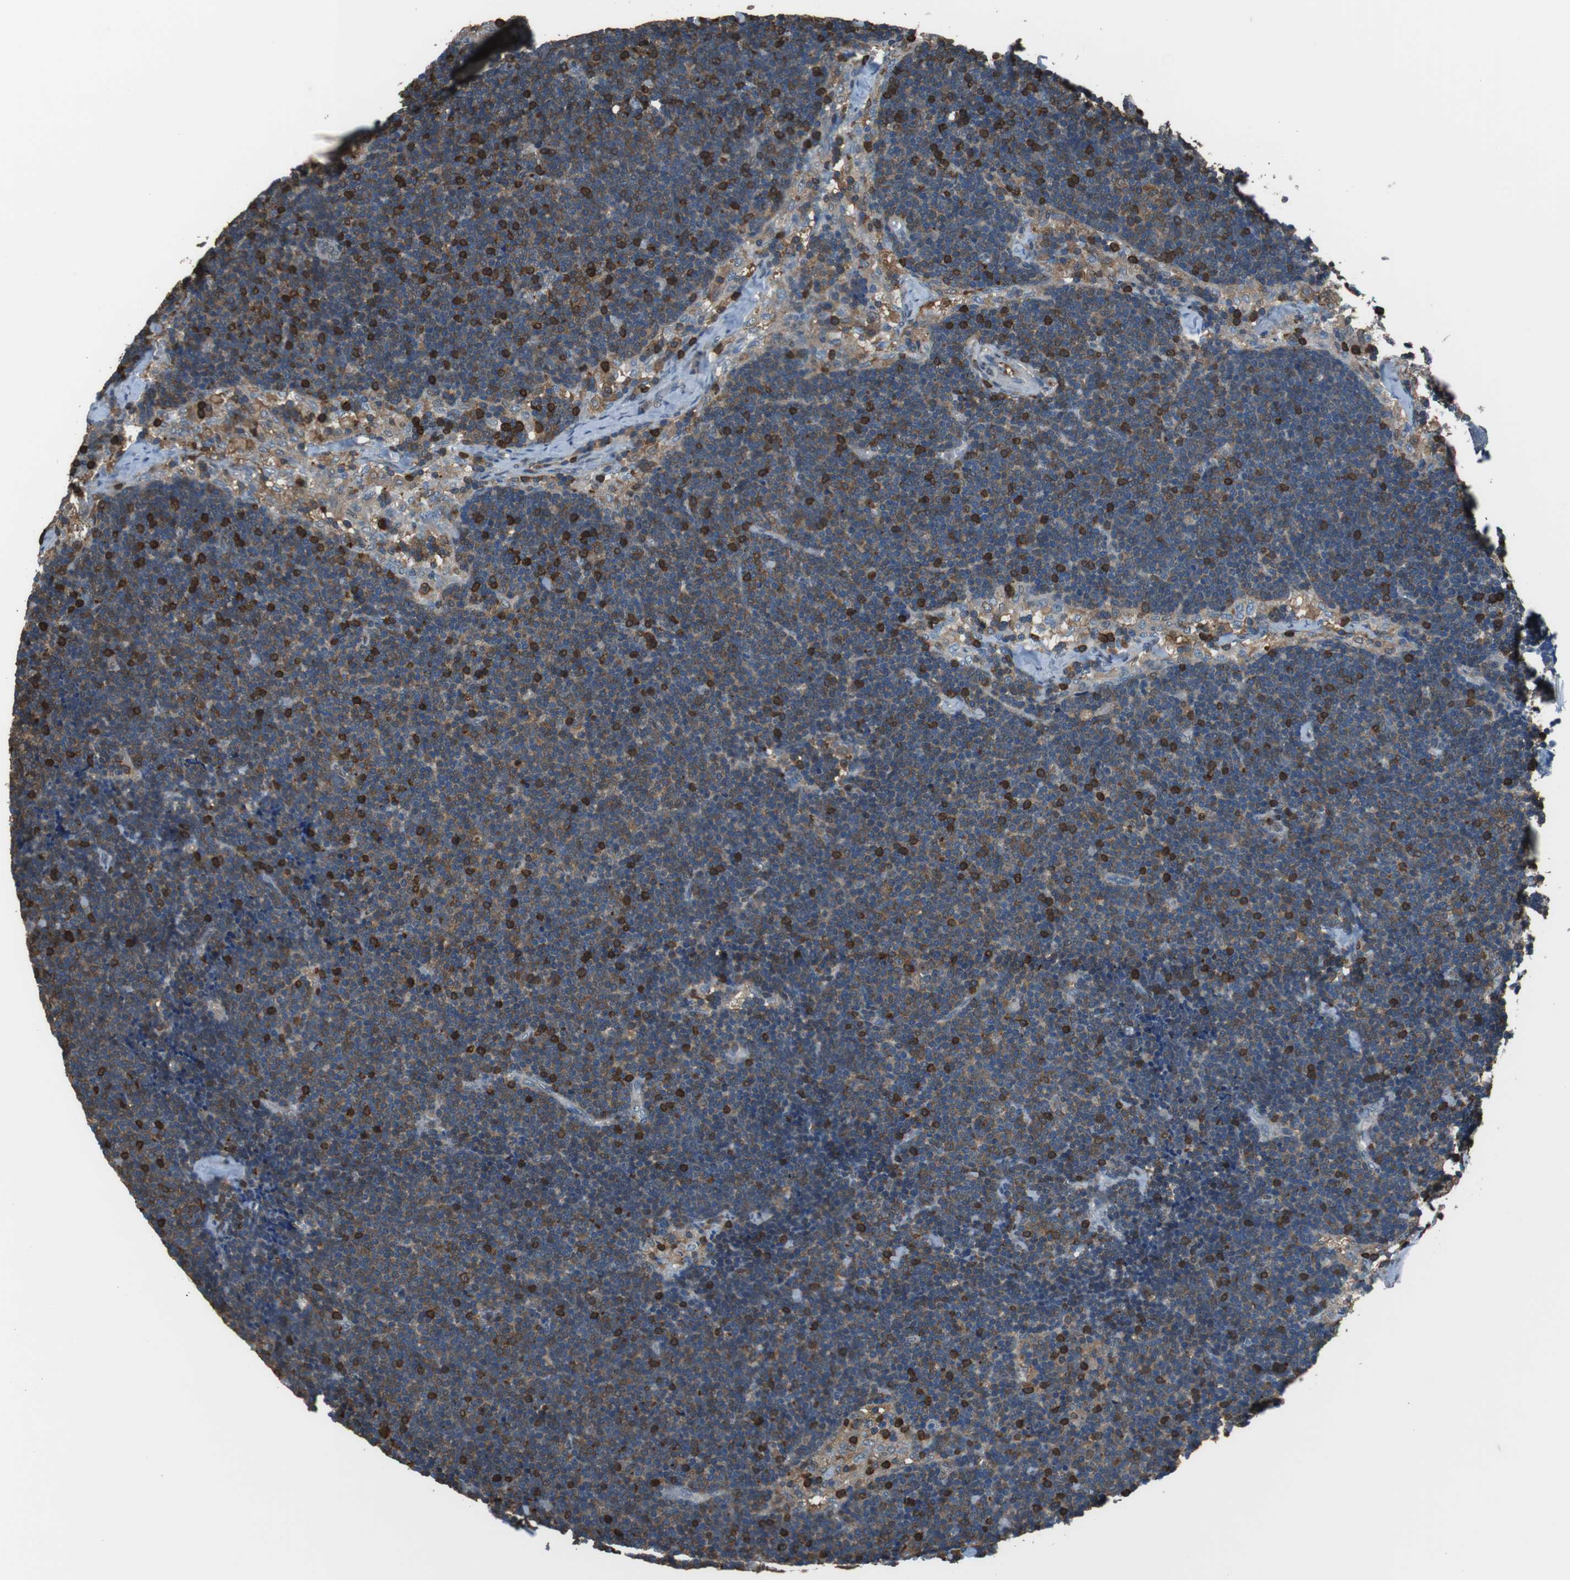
{"staining": {"intensity": "moderate", "quantity": ">75%", "location": "cytoplasmic/membranous"}, "tissue": "lymph node", "cell_type": "Germinal center cells", "image_type": "normal", "snomed": [{"axis": "morphology", "description": "Normal tissue, NOS"}, {"axis": "topography", "description": "Lymph node"}], "caption": "Protein staining of normal lymph node demonstrates moderate cytoplasmic/membranous staining in about >75% of germinal center cells.", "gene": "TWSG1", "patient": {"sex": "male", "age": 63}}